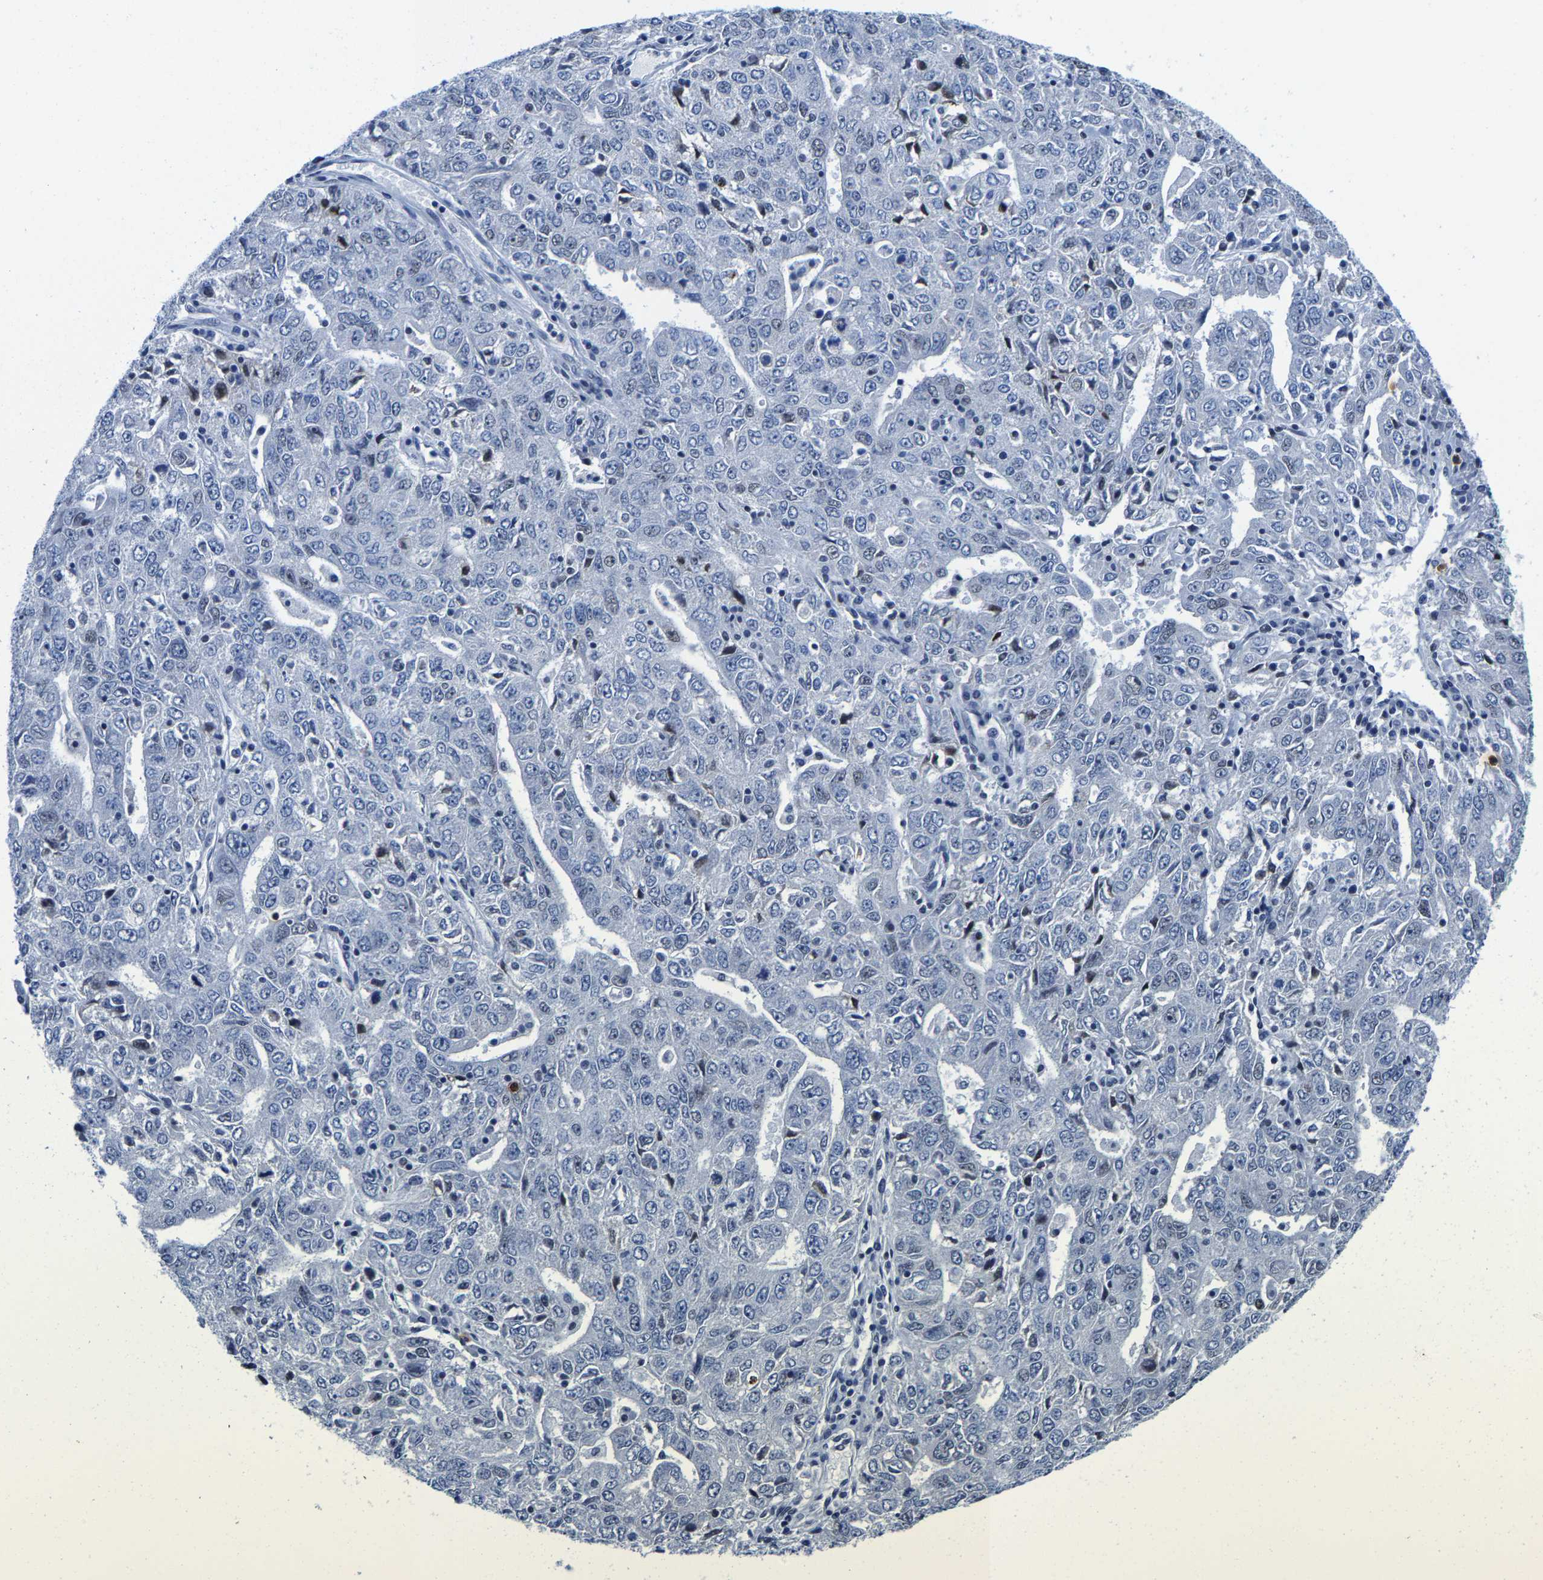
{"staining": {"intensity": "negative", "quantity": "none", "location": "none"}, "tissue": "ovarian cancer", "cell_type": "Tumor cells", "image_type": "cancer", "snomed": [{"axis": "morphology", "description": "Carcinoma, endometroid"}, {"axis": "topography", "description": "Ovary"}], "caption": "Protein analysis of ovarian endometroid carcinoma demonstrates no significant expression in tumor cells.", "gene": "SETD1B", "patient": {"sex": "female", "age": 62}}